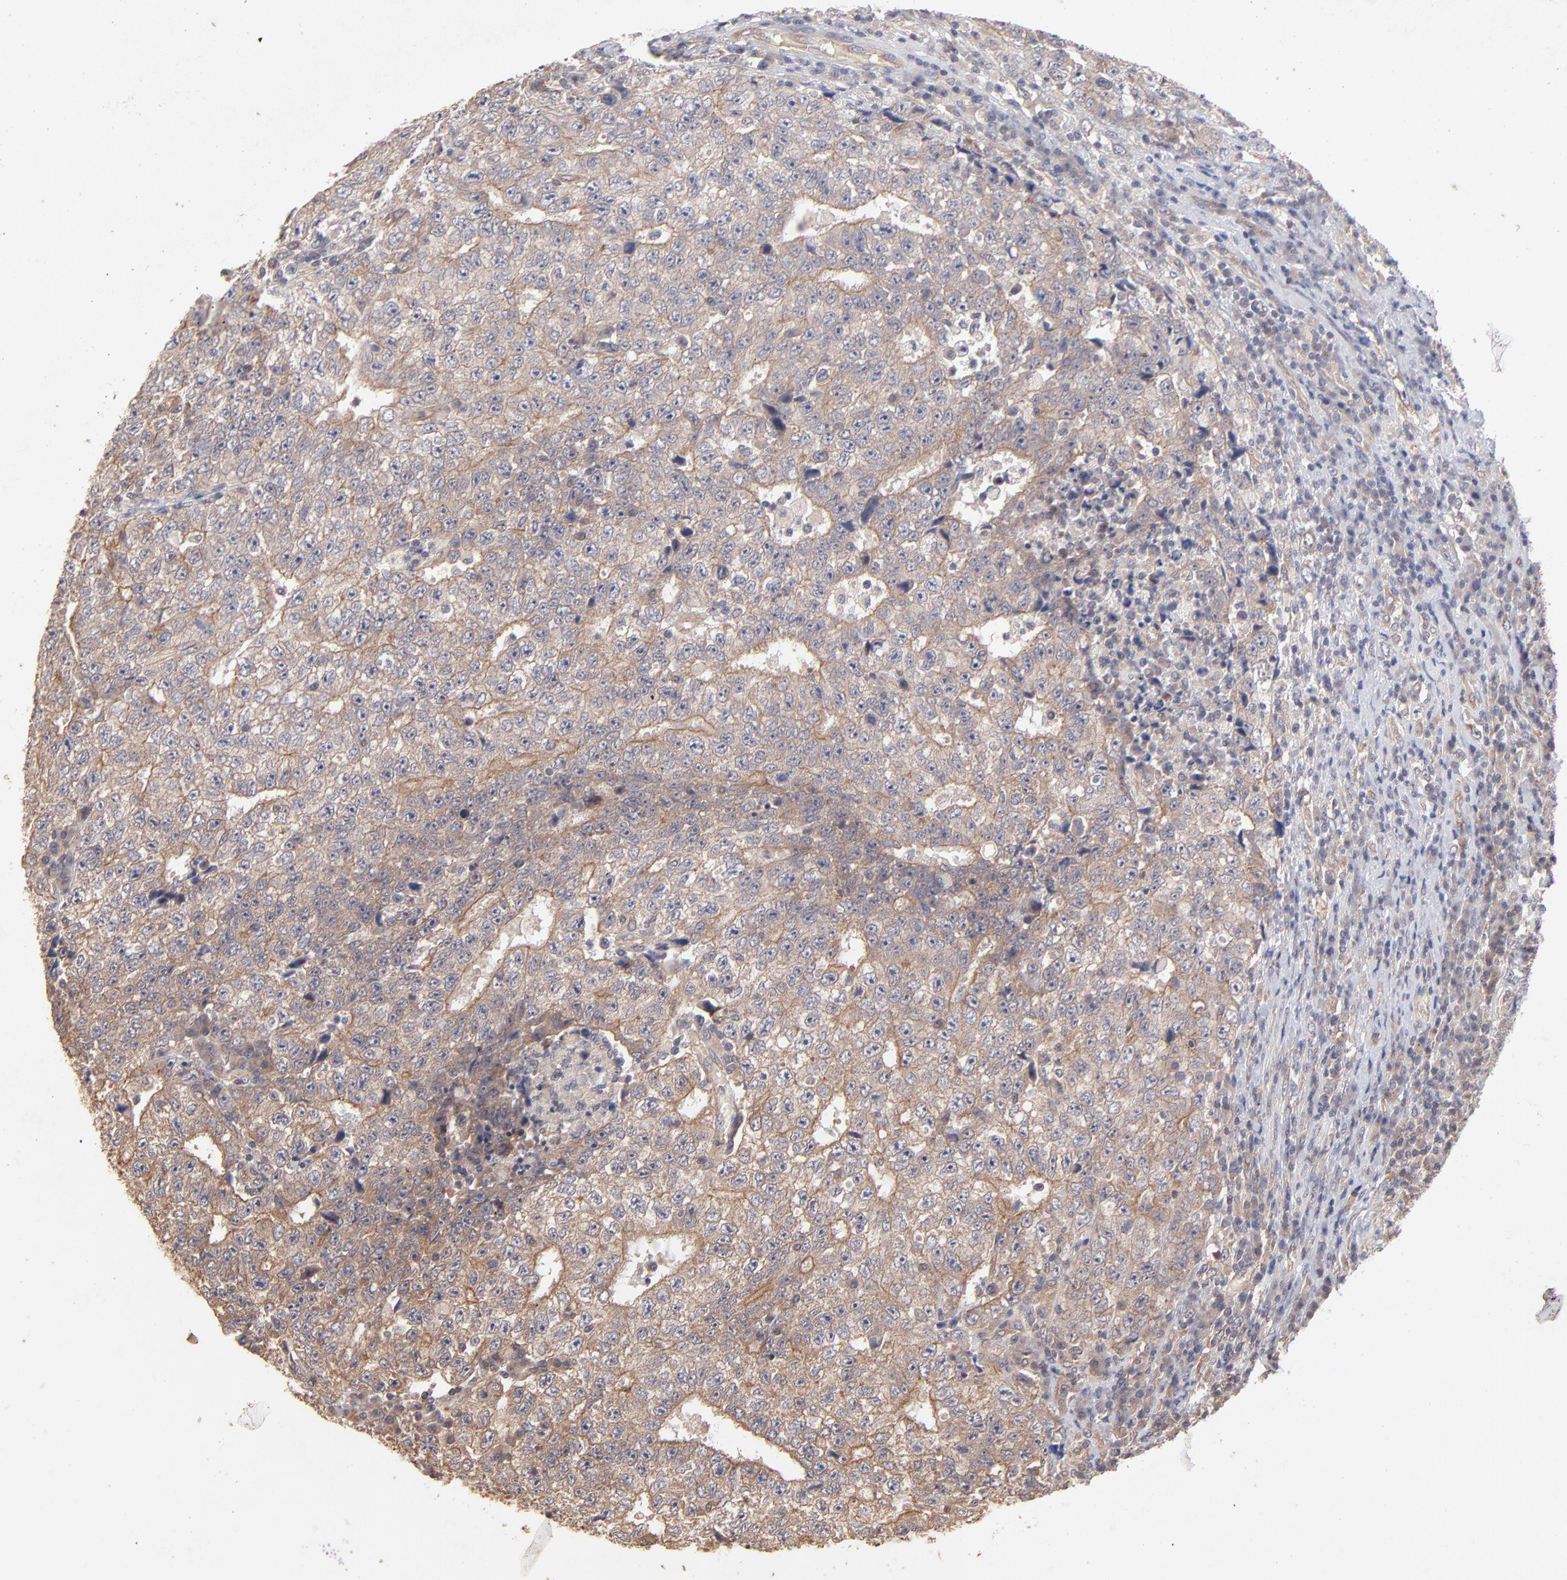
{"staining": {"intensity": "moderate", "quantity": ">75%", "location": "cytoplasmic/membranous"}, "tissue": "testis cancer", "cell_type": "Tumor cells", "image_type": "cancer", "snomed": [{"axis": "morphology", "description": "Necrosis, NOS"}, {"axis": "morphology", "description": "Carcinoma, Embryonal, NOS"}, {"axis": "topography", "description": "Testis"}], "caption": "Protein analysis of testis cancer (embryonal carcinoma) tissue shows moderate cytoplasmic/membranous staining in approximately >75% of tumor cells.", "gene": "STAP2", "patient": {"sex": "male", "age": 19}}